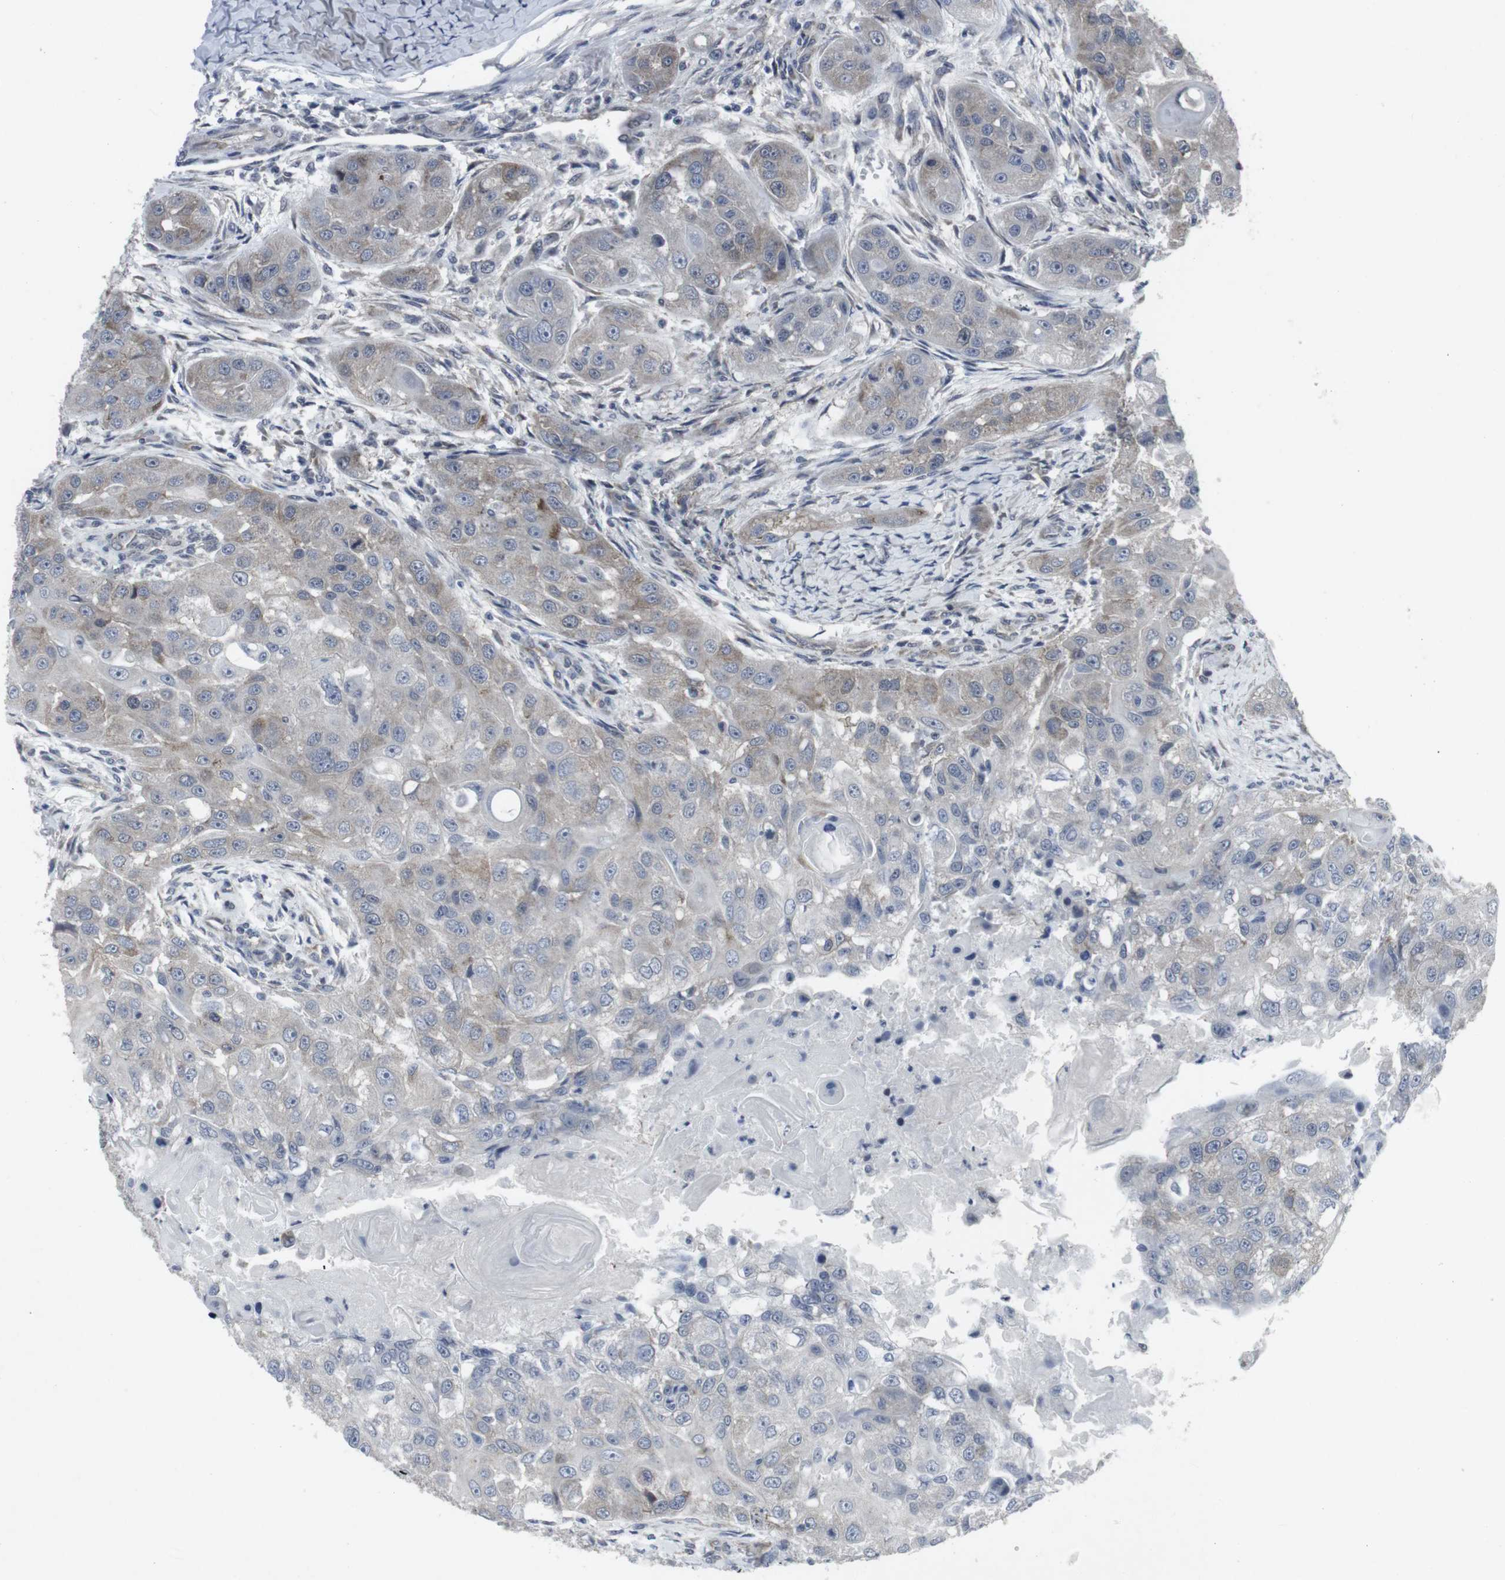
{"staining": {"intensity": "weak", "quantity": "25%-75%", "location": "cytoplasmic/membranous"}, "tissue": "head and neck cancer", "cell_type": "Tumor cells", "image_type": "cancer", "snomed": [{"axis": "morphology", "description": "Normal tissue, NOS"}, {"axis": "morphology", "description": "Squamous cell carcinoma, NOS"}, {"axis": "topography", "description": "Skeletal muscle"}, {"axis": "topography", "description": "Head-Neck"}], "caption": "The photomicrograph shows staining of head and neck cancer (squamous cell carcinoma), revealing weak cytoplasmic/membranous protein positivity (brown color) within tumor cells. The staining was performed using DAB to visualize the protein expression in brown, while the nuclei were stained in blue with hematoxylin (Magnification: 20x).", "gene": "GEMIN2", "patient": {"sex": "male", "age": 51}}